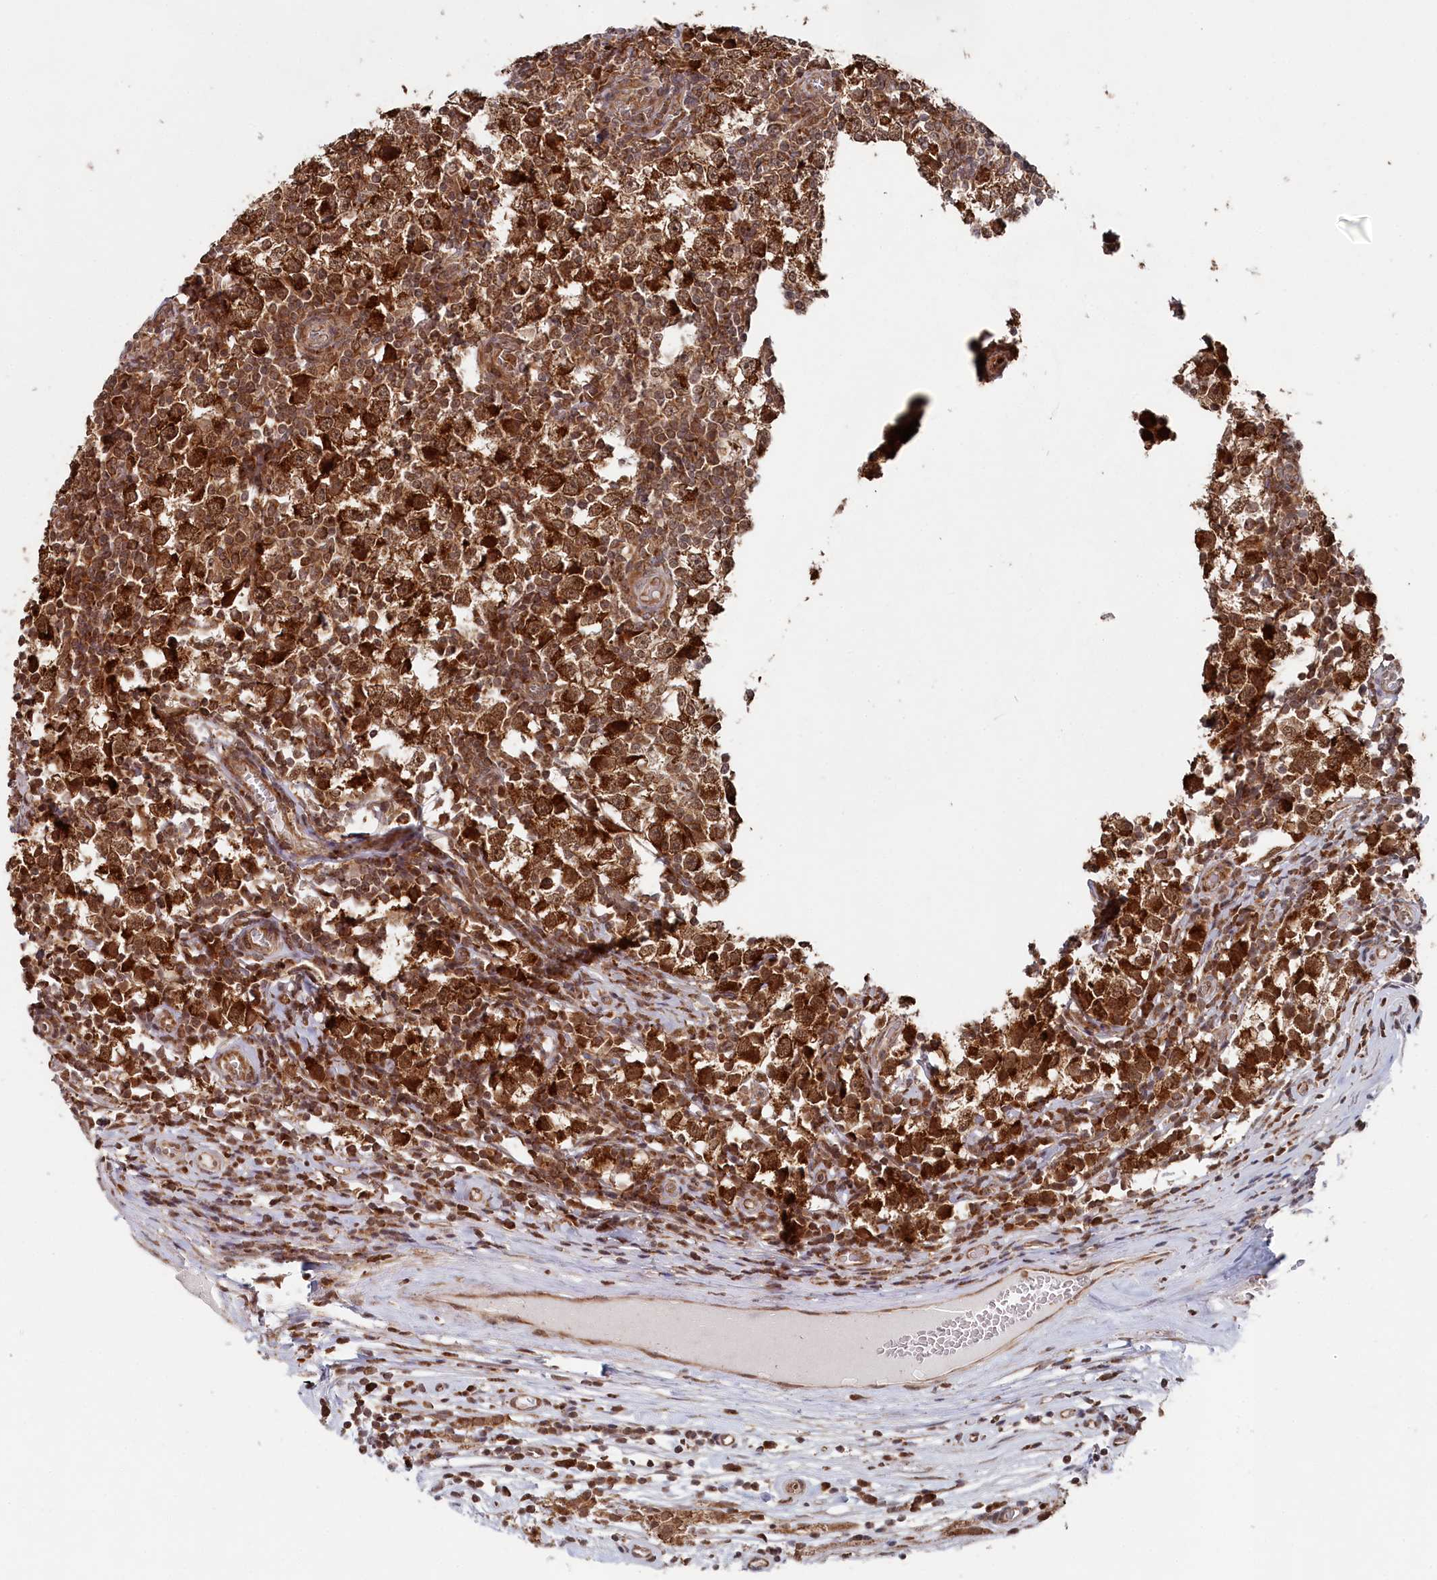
{"staining": {"intensity": "strong", "quantity": ">75%", "location": "cytoplasmic/membranous"}, "tissue": "testis cancer", "cell_type": "Tumor cells", "image_type": "cancer", "snomed": [{"axis": "morphology", "description": "Seminoma, NOS"}, {"axis": "topography", "description": "Testis"}], "caption": "IHC of testis cancer exhibits high levels of strong cytoplasmic/membranous positivity in approximately >75% of tumor cells.", "gene": "WAPL", "patient": {"sex": "male", "age": 65}}